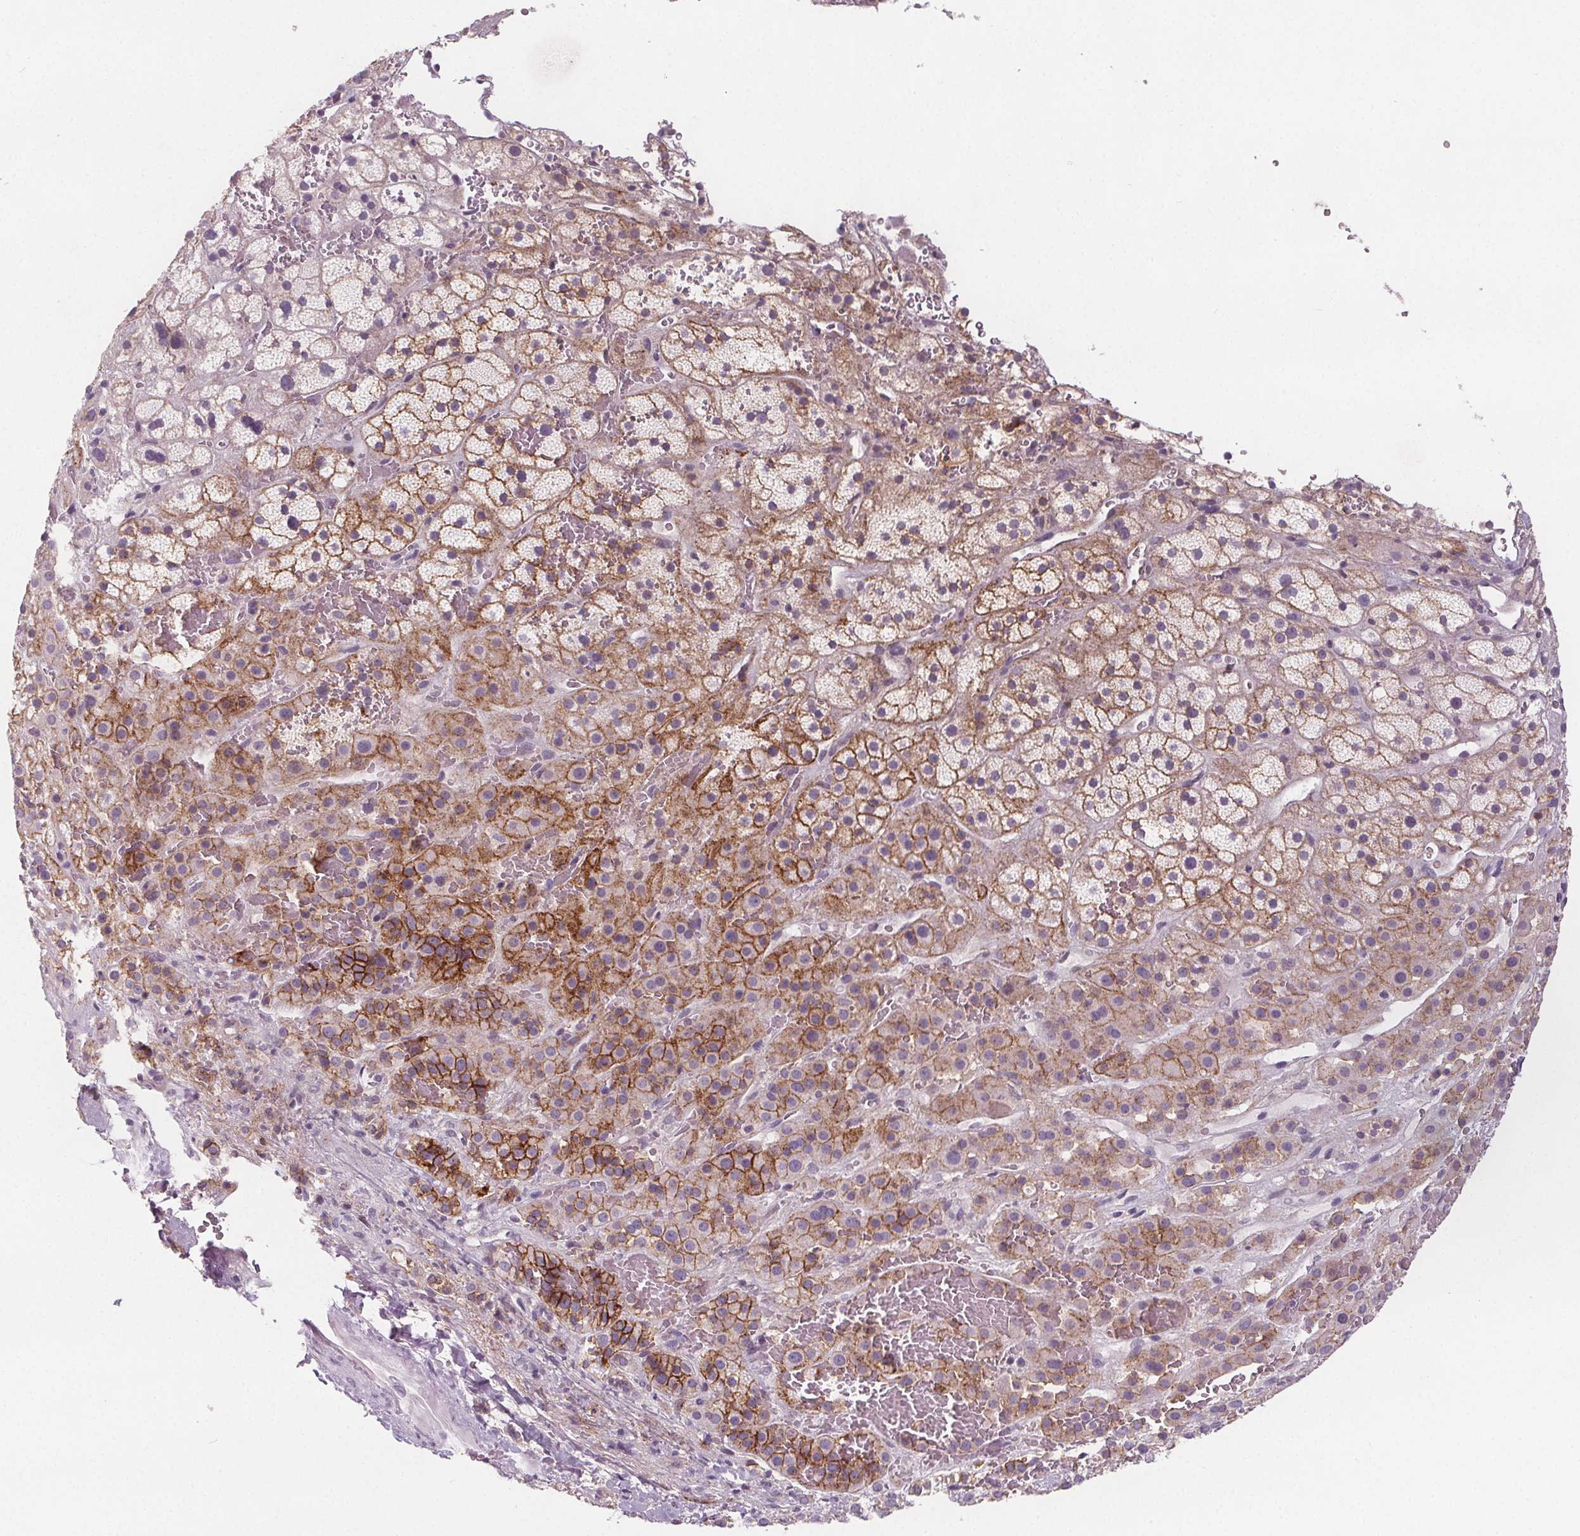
{"staining": {"intensity": "strong", "quantity": "25%-75%", "location": "cytoplasmic/membranous"}, "tissue": "adrenal gland", "cell_type": "Glandular cells", "image_type": "normal", "snomed": [{"axis": "morphology", "description": "Normal tissue, NOS"}, {"axis": "topography", "description": "Adrenal gland"}], "caption": "The image displays staining of benign adrenal gland, revealing strong cytoplasmic/membranous protein positivity (brown color) within glandular cells. Nuclei are stained in blue.", "gene": "ATP1A1", "patient": {"sex": "male", "age": 57}}